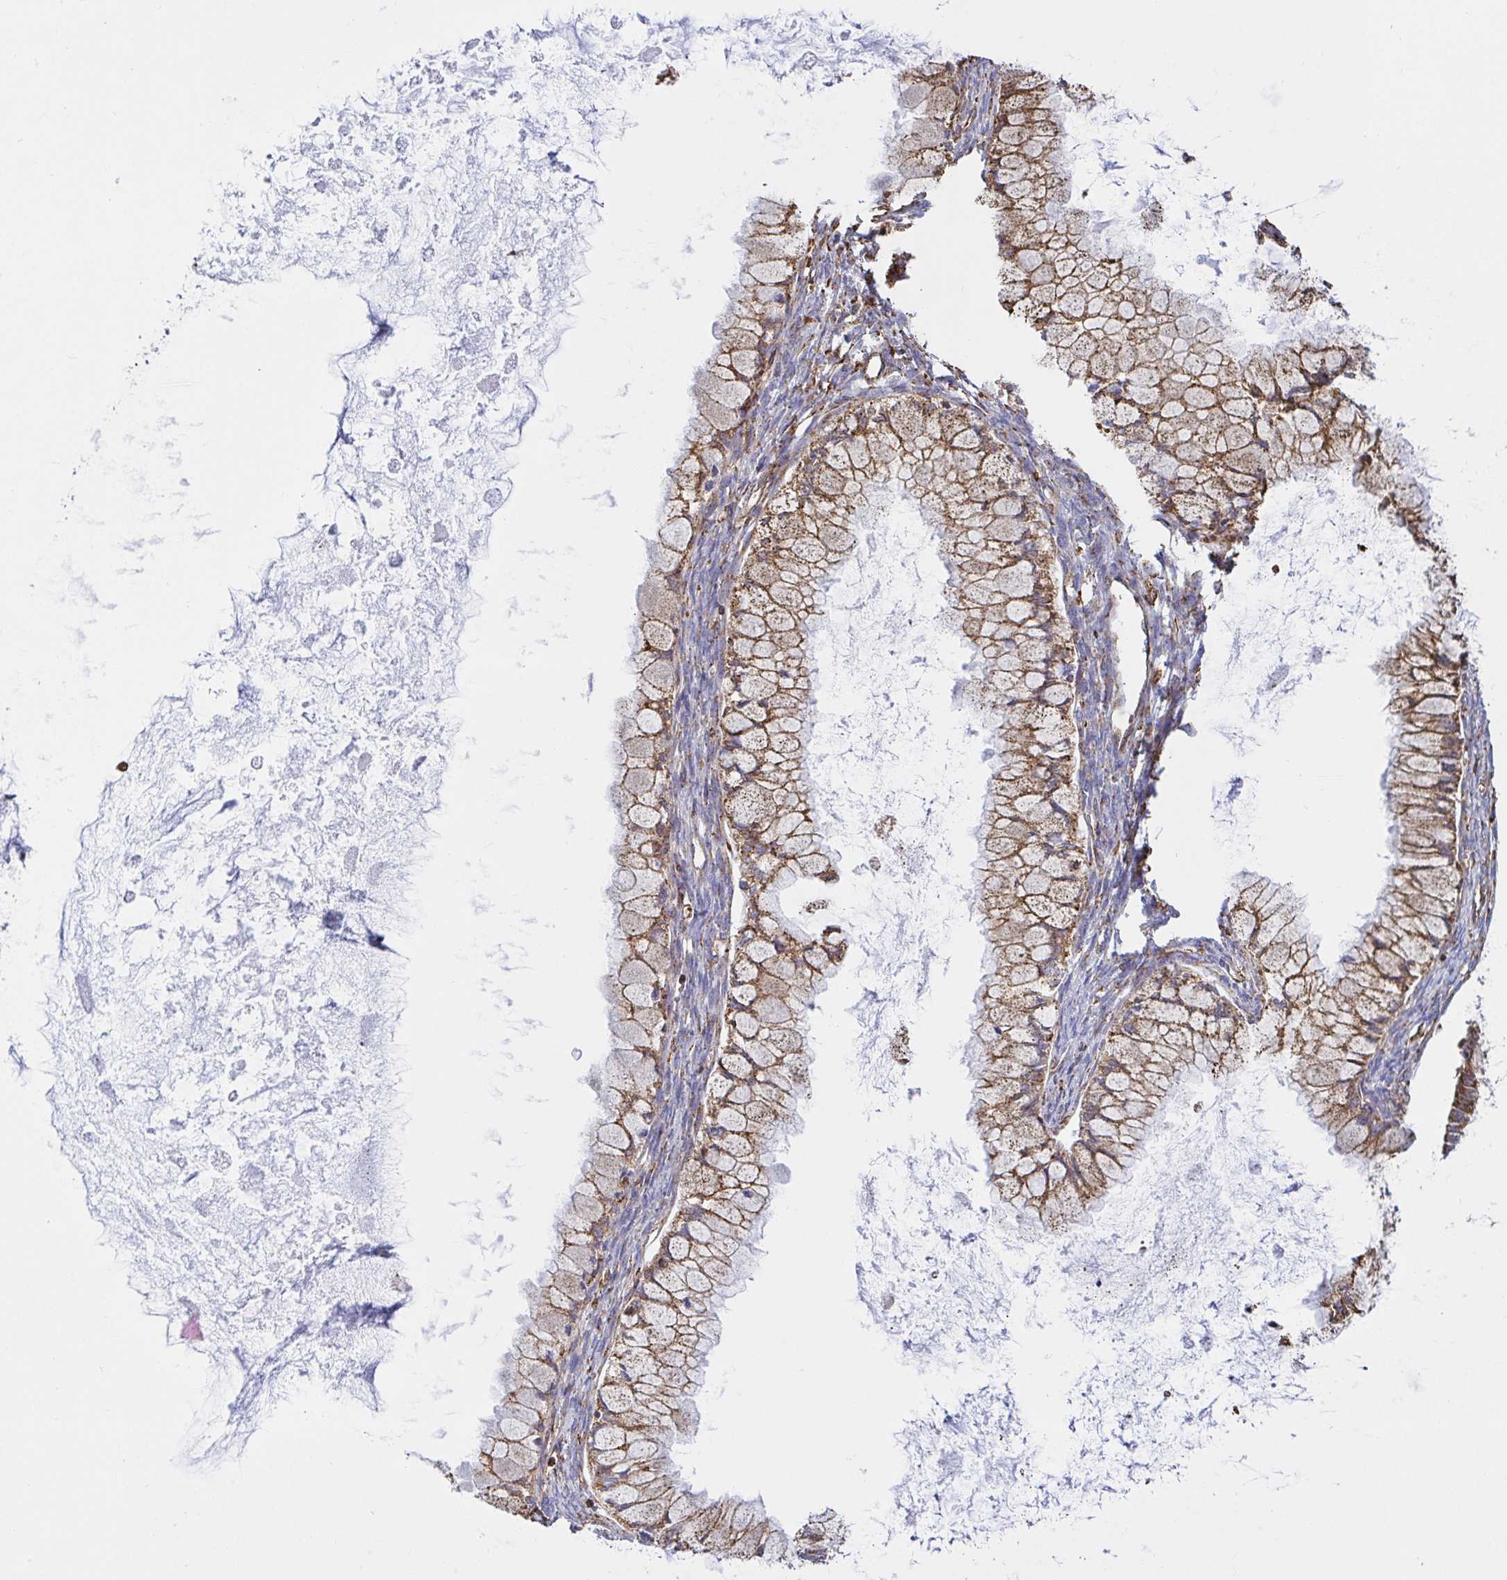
{"staining": {"intensity": "moderate", "quantity": ">75%", "location": "cytoplasmic/membranous"}, "tissue": "ovarian cancer", "cell_type": "Tumor cells", "image_type": "cancer", "snomed": [{"axis": "morphology", "description": "Cystadenocarcinoma, mucinous, NOS"}, {"axis": "topography", "description": "Ovary"}], "caption": "Protein analysis of ovarian cancer (mucinous cystadenocarcinoma) tissue displays moderate cytoplasmic/membranous staining in about >75% of tumor cells.", "gene": "CLGN", "patient": {"sex": "female", "age": 34}}